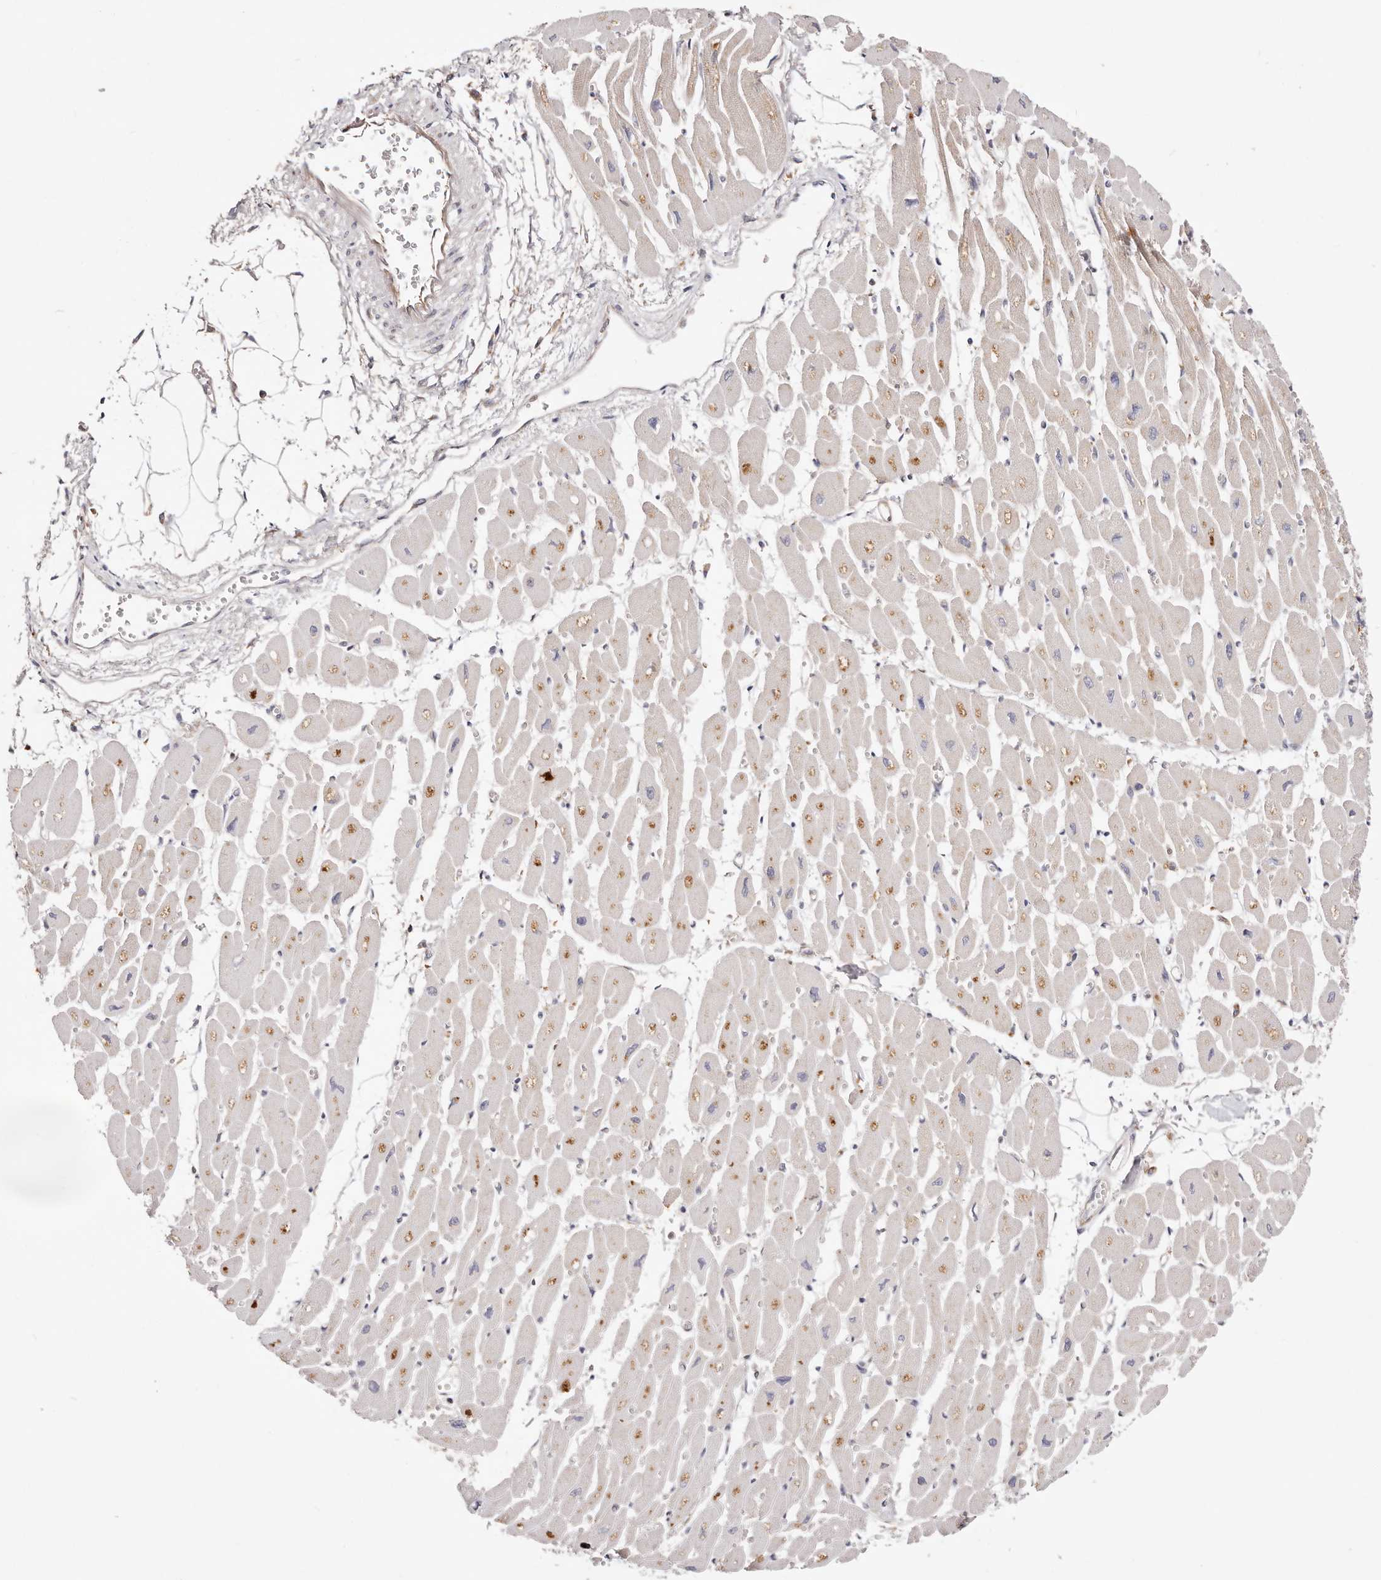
{"staining": {"intensity": "moderate", "quantity": "25%-75%", "location": "cytoplasmic/membranous"}, "tissue": "heart muscle", "cell_type": "Cardiomyocytes", "image_type": "normal", "snomed": [{"axis": "morphology", "description": "Normal tissue, NOS"}, {"axis": "topography", "description": "Heart"}], "caption": "Cardiomyocytes display medium levels of moderate cytoplasmic/membranous staining in approximately 25%-75% of cells in benign human heart muscle.", "gene": "GNA13", "patient": {"sex": "female", "age": 54}}